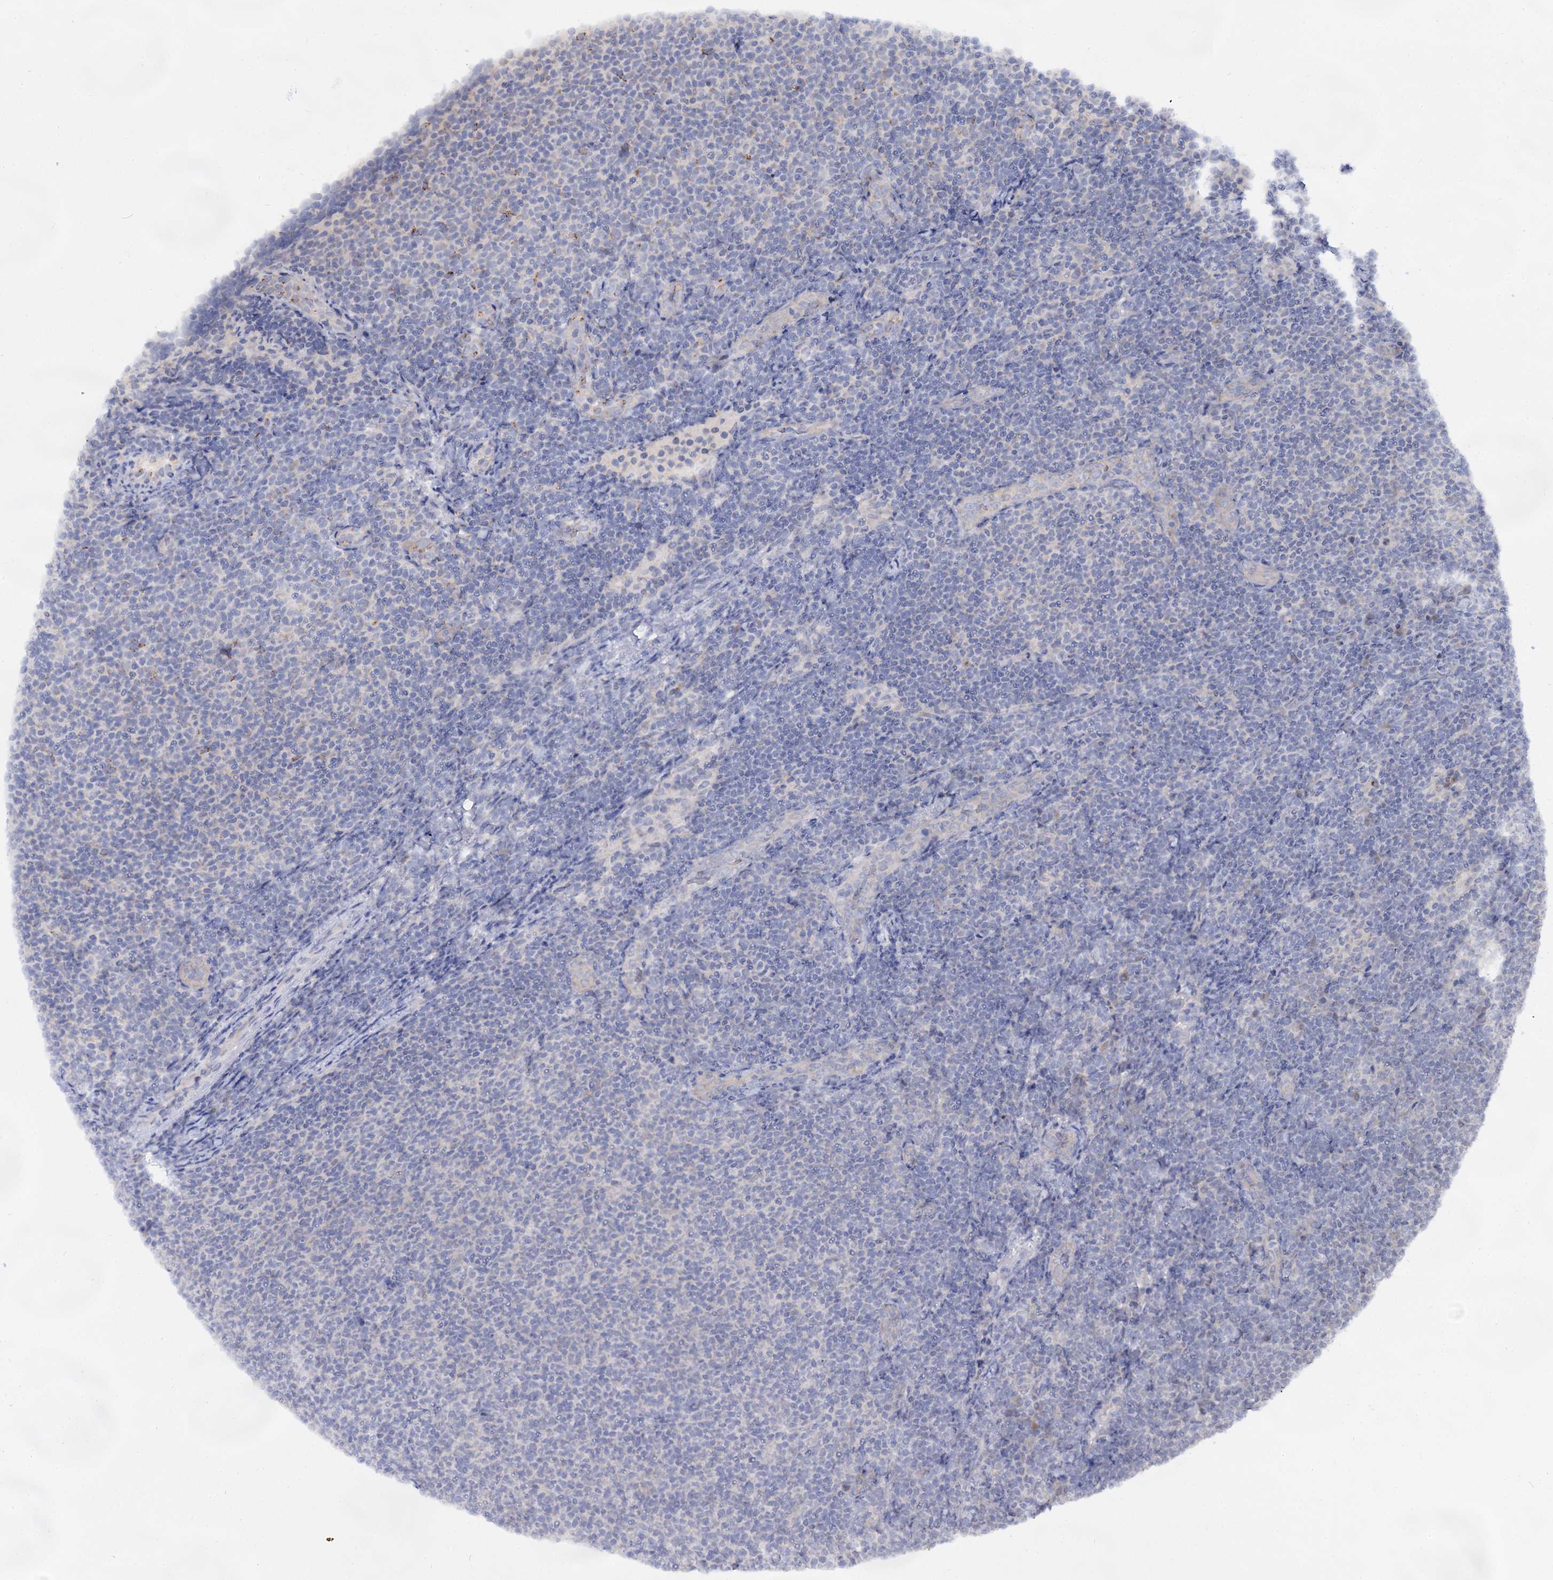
{"staining": {"intensity": "negative", "quantity": "none", "location": "none"}, "tissue": "lymphoma", "cell_type": "Tumor cells", "image_type": "cancer", "snomed": [{"axis": "morphology", "description": "Malignant lymphoma, non-Hodgkin's type, Low grade"}, {"axis": "topography", "description": "Lymph node"}], "caption": "Tumor cells show no significant protein positivity in lymphoma.", "gene": "ARFIP2", "patient": {"sex": "male", "age": 66}}